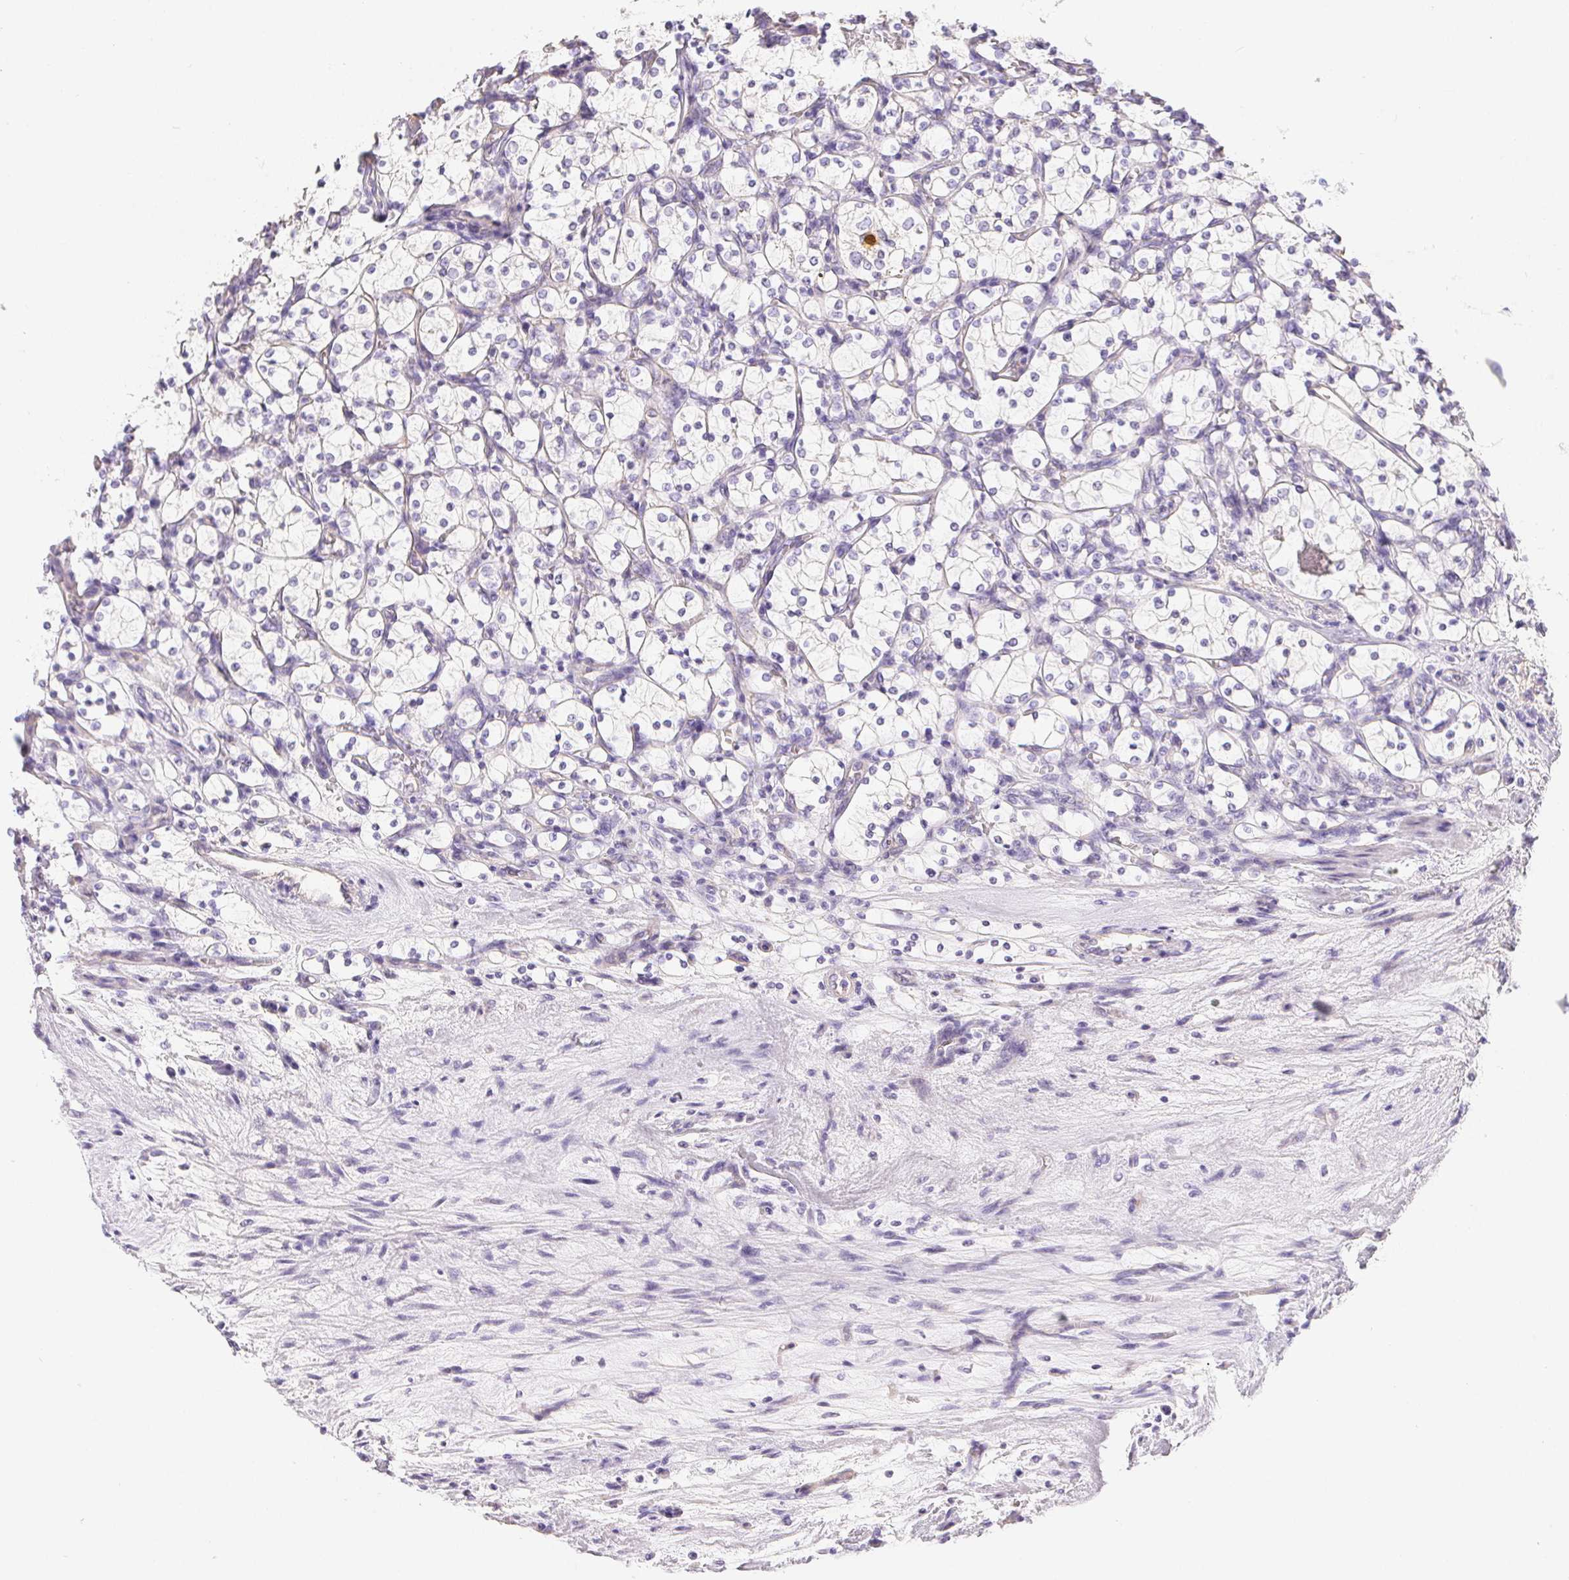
{"staining": {"intensity": "negative", "quantity": "none", "location": "none"}, "tissue": "renal cancer", "cell_type": "Tumor cells", "image_type": "cancer", "snomed": [{"axis": "morphology", "description": "Adenocarcinoma, NOS"}, {"axis": "topography", "description": "Kidney"}], "caption": "A high-resolution photomicrograph shows immunohistochemistry staining of renal cancer (adenocarcinoma), which reveals no significant expression in tumor cells. Nuclei are stained in blue.", "gene": "PNLIP", "patient": {"sex": "female", "age": 69}}